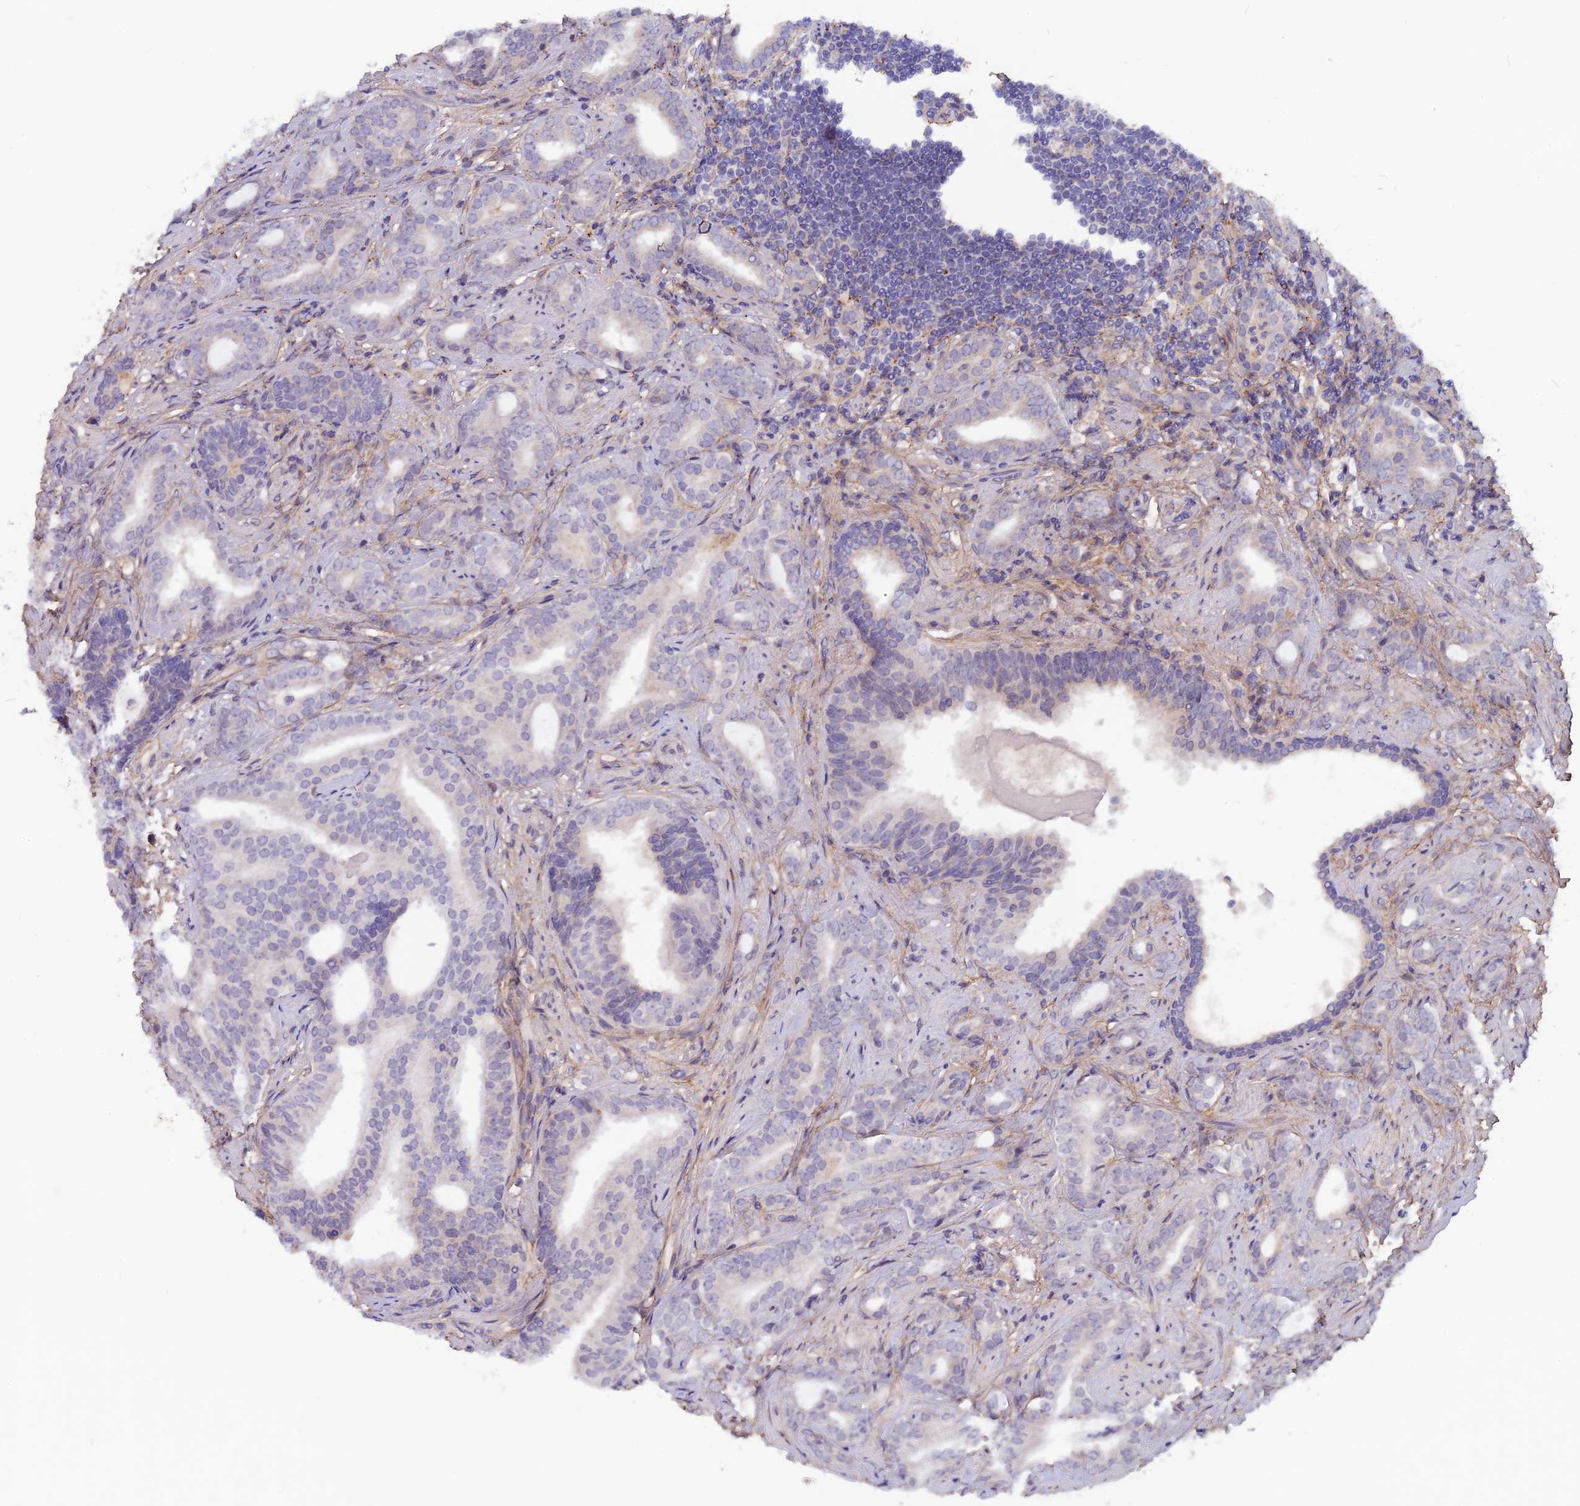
{"staining": {"intensity": "negative", "quantity": "none", "location": "none"}, "tissue": "prostate cancer", "cell_type": "Tumor cells", "image_type": "cancer", "snomed": [{"axis": "morphology", "description": "Adenocarcinoma, High grade"}, {"axis": "topography", "description": "Prostate"}], "caption": "IHC histopathology image of prostate cancer stained for a protein (brown), which reveals no positivity in tumor cells.", "gene": "COL4A3", "patient": {"sex": "male", "age": 63}}